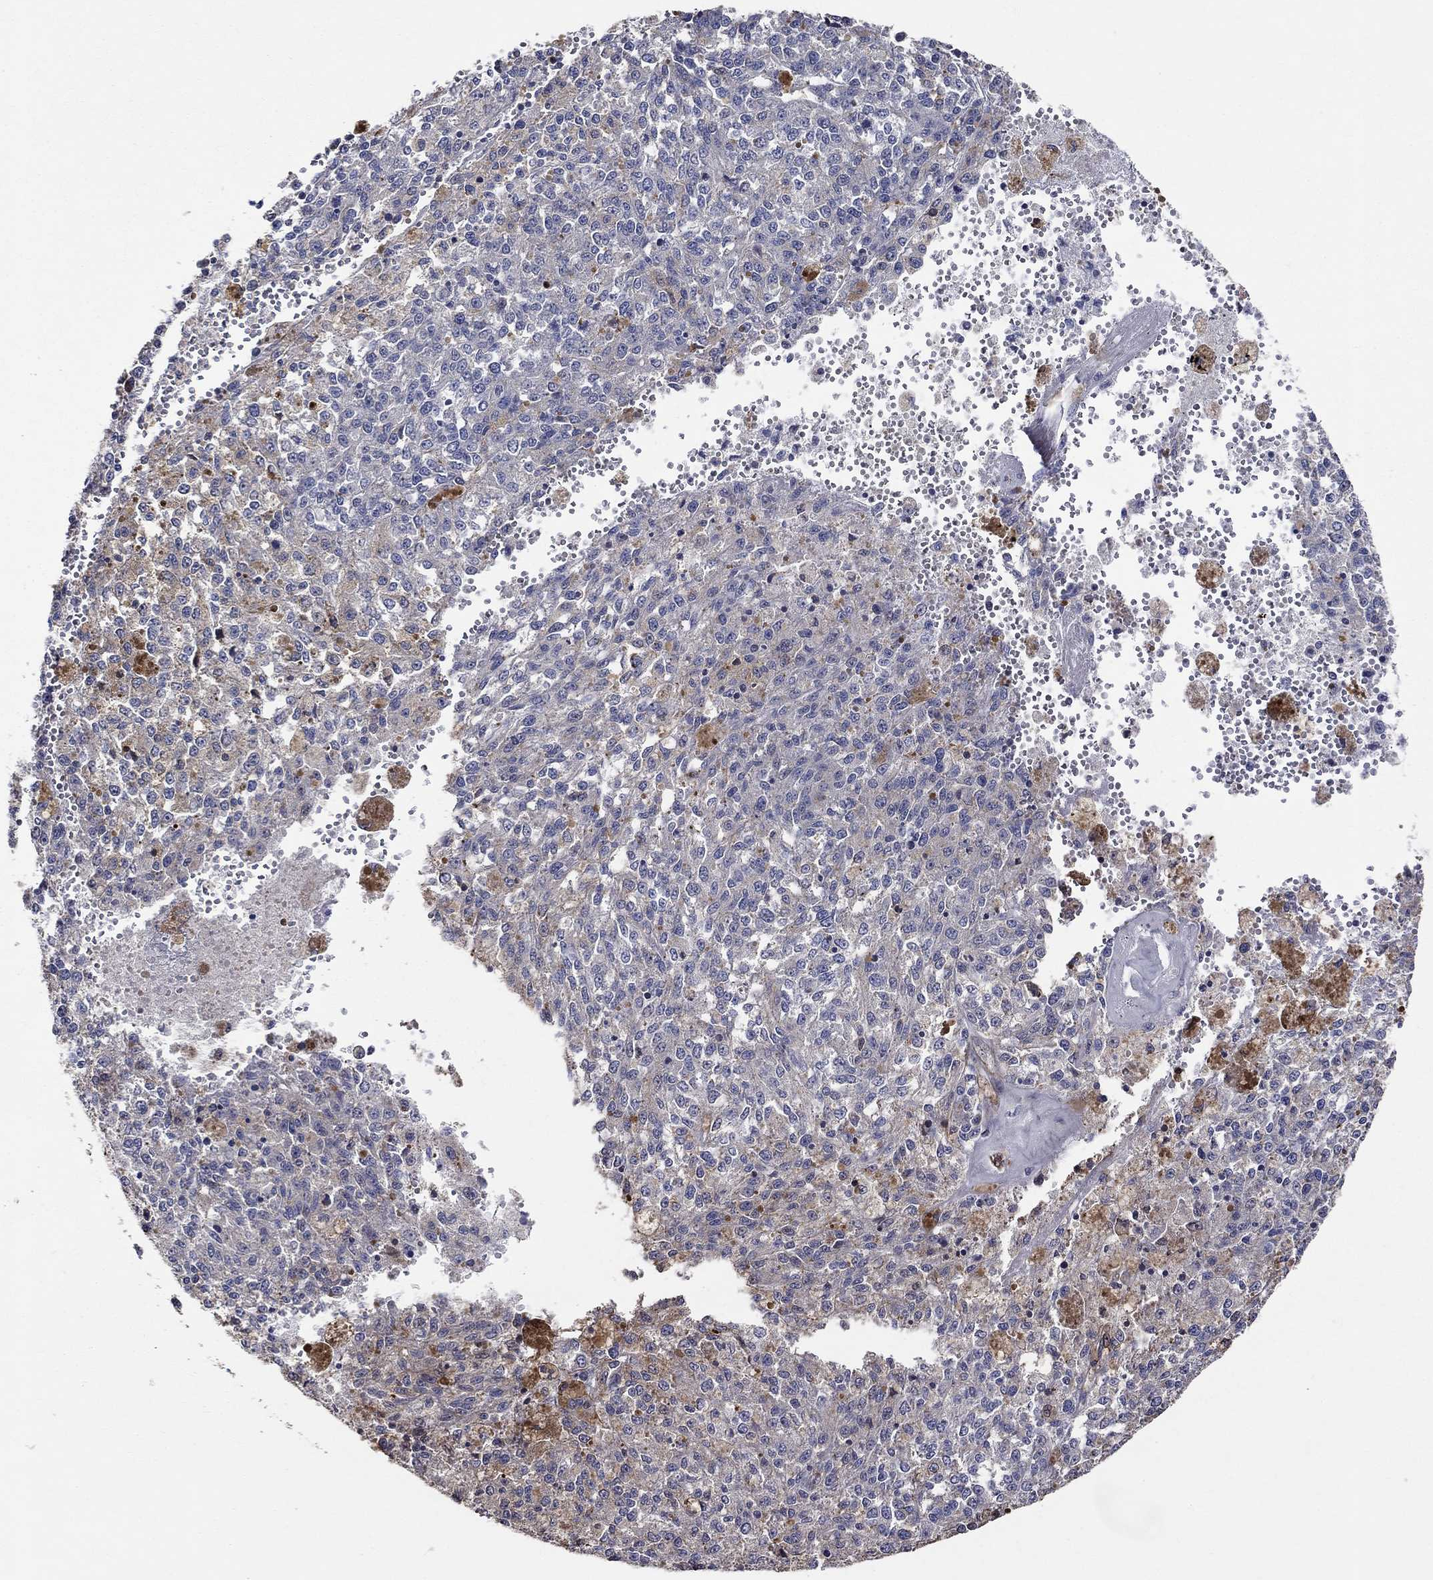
{"staining": {"intensity": "weak", "quantity": "<25%", "location": "cytoplasmic/membranous"}, "tissue": "melanoma", "cell_type": "Tumor cells", "image_type": "cancer", "snomed": [{"axis": "morphology", "description": "Malignant melanoma, Metastatic site"}, {"axis": "topography", "description": "Lymph node"}], "caption": "The immunohistochemistry histopathology image has no significant expression in tumor cells of melanoma tissue. Brightfield microscopy of immunohistochemistry stained with DAB (3,3'-diaminobenzidine) (brown) and hematoxylin (blue), captured at high magnification.", "gene": "NPHP1", "patient": {"sex": "female", "age": 64}}